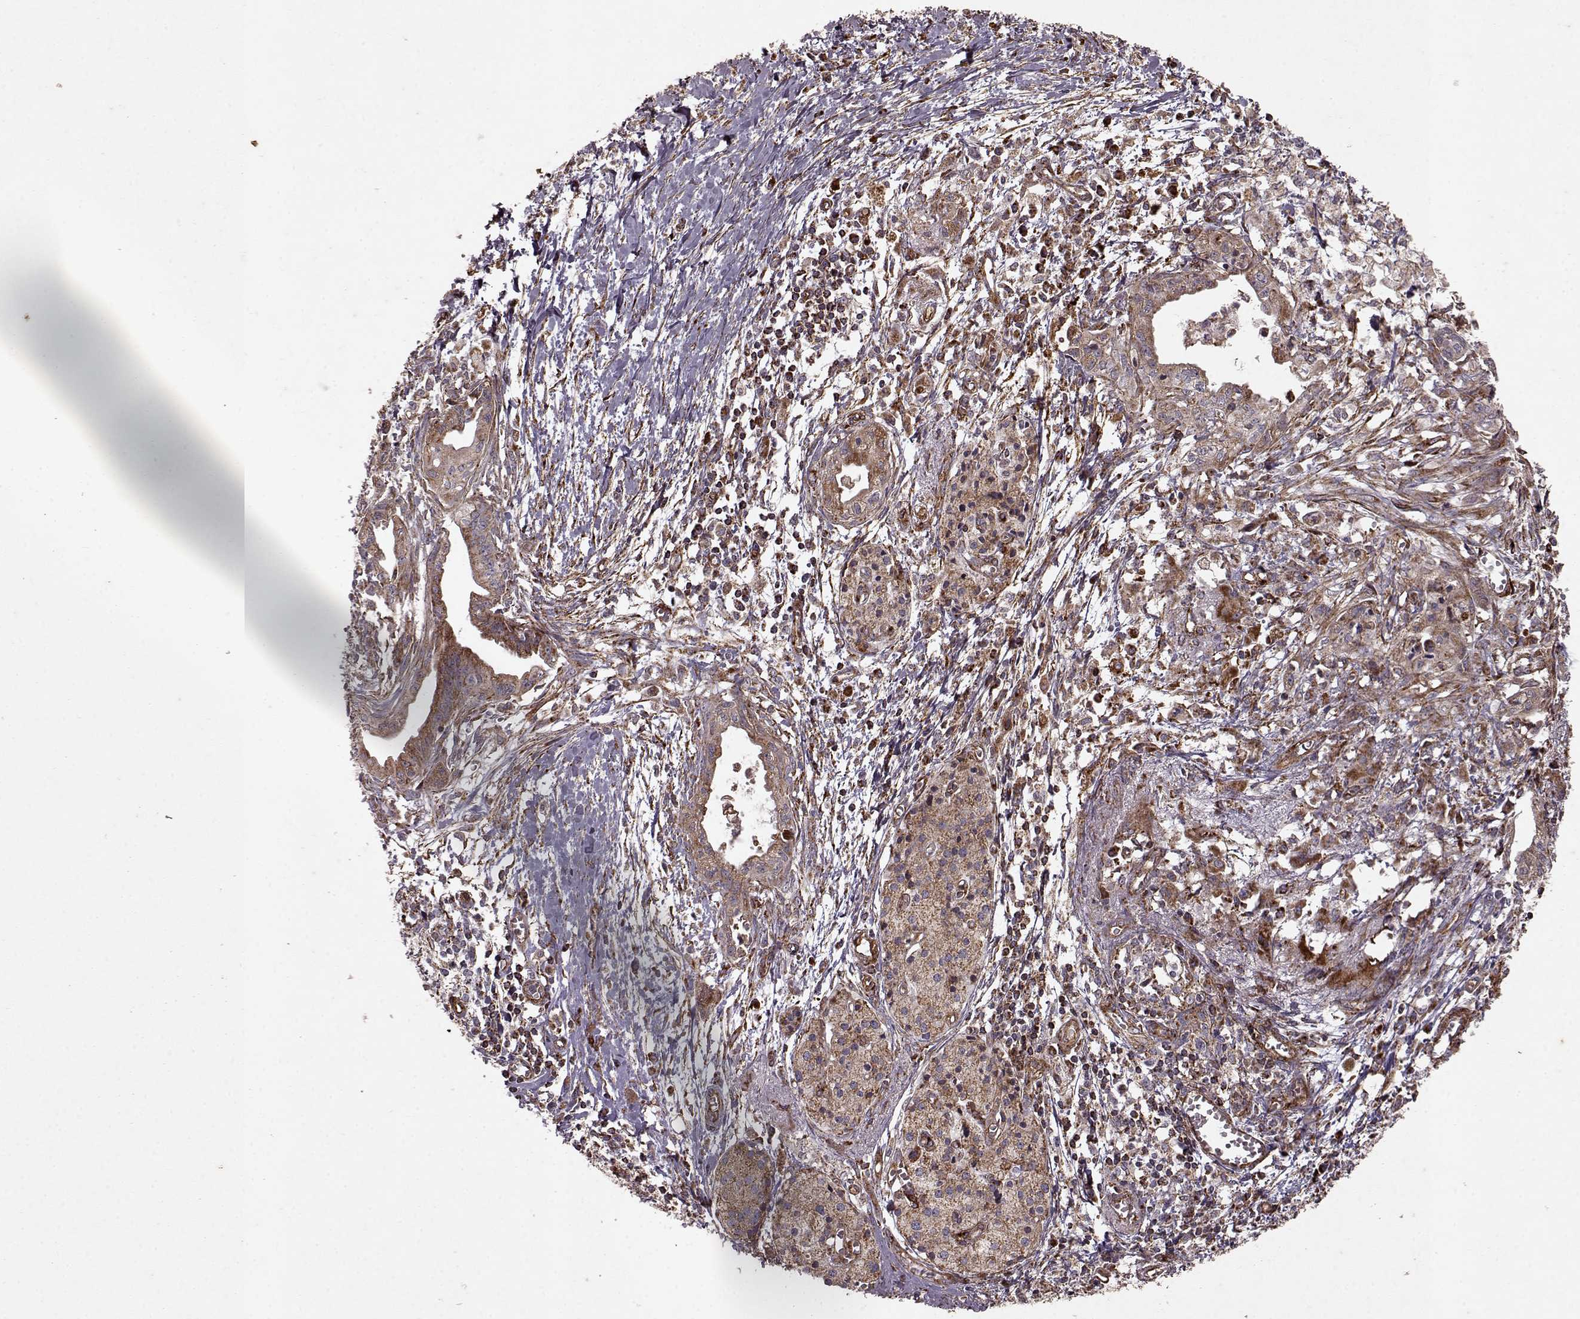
{"staining": {"intensity": "moderate", "quantity": ">75%", "location": "cytoplasmic/membranous"}, "tissue": "pancreatic cancer", "cell_type": "Tumor cells", "image_type": "cancer", "snomed": [{"axis": "morphology", "description": "Adenocarcinoma, NOS"}, {"axis": "topography", "description": "Pancreas"}], "caption": "Brown immunohistochemical staining in human pancreatic cancer demonstrates moderate cytoplasmic/membranous expression in approximately >75% of tumor cells.", "gene": "FXN", "patient": {"sex": "female", "age": 61}}